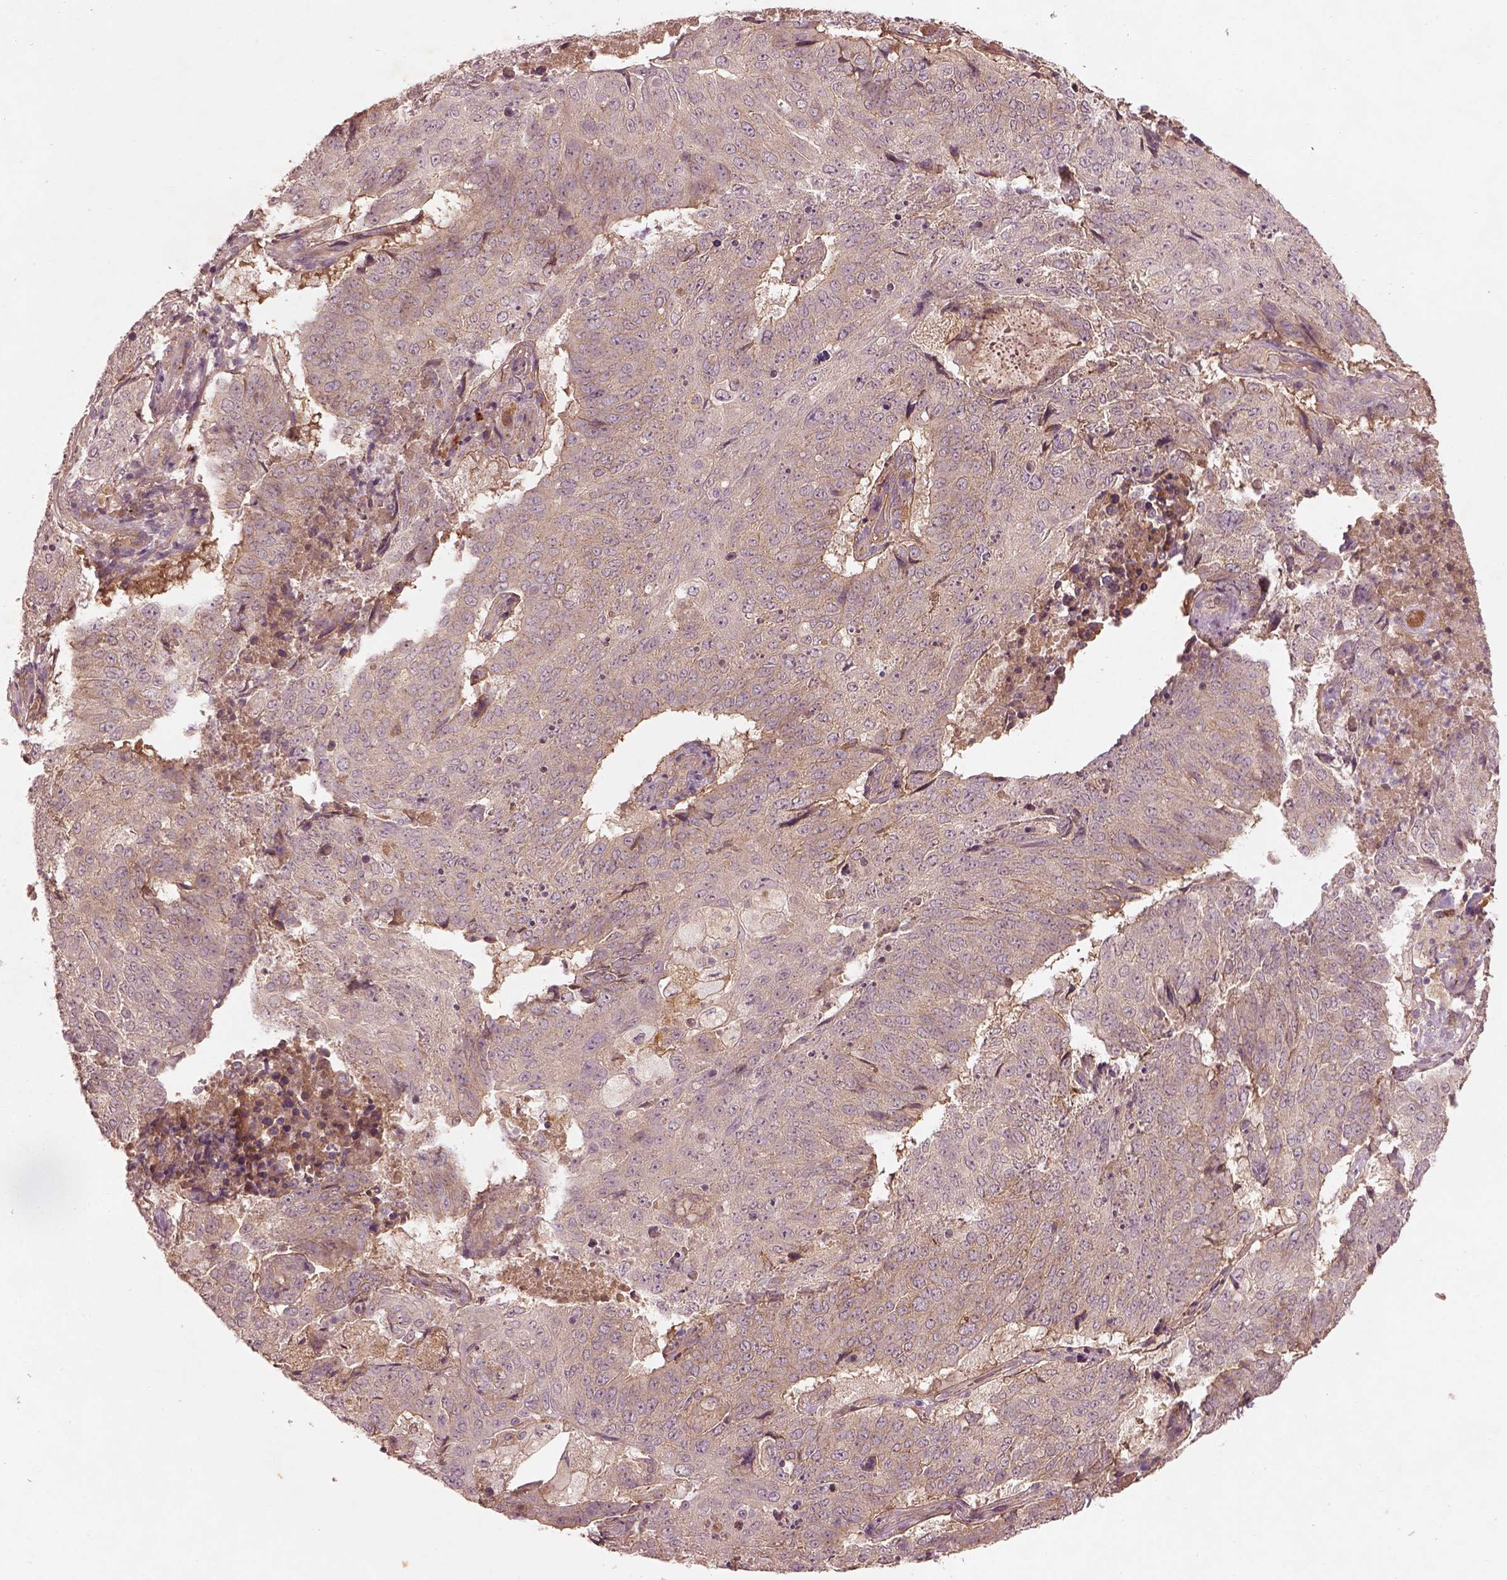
{"staining": {"intensity": "weak", "quantity": ">75%", "location": "cytoplasmic/membranous"}, "tissue": "lung cancer", "cell_type": "Tumor cells", "image_type": "cancer", "snomed": [{"axis": "morphology", "description": "Normal tissue, NOS"}, {"axis": "morphology", "description": "Squamous cell carcinoma, NOS"}, {"axis": "topography", "description": "Bronchus"}, {"axis": "topography", "description": "Lung"}], "caption": "Tumor cells display low levels of weak cytoplasmic/membranous staining in about >75% of cells in lung squamous cell carcinoma.", "gene": "FAM234A", "patient": {"sex": "male", "age": 64}}